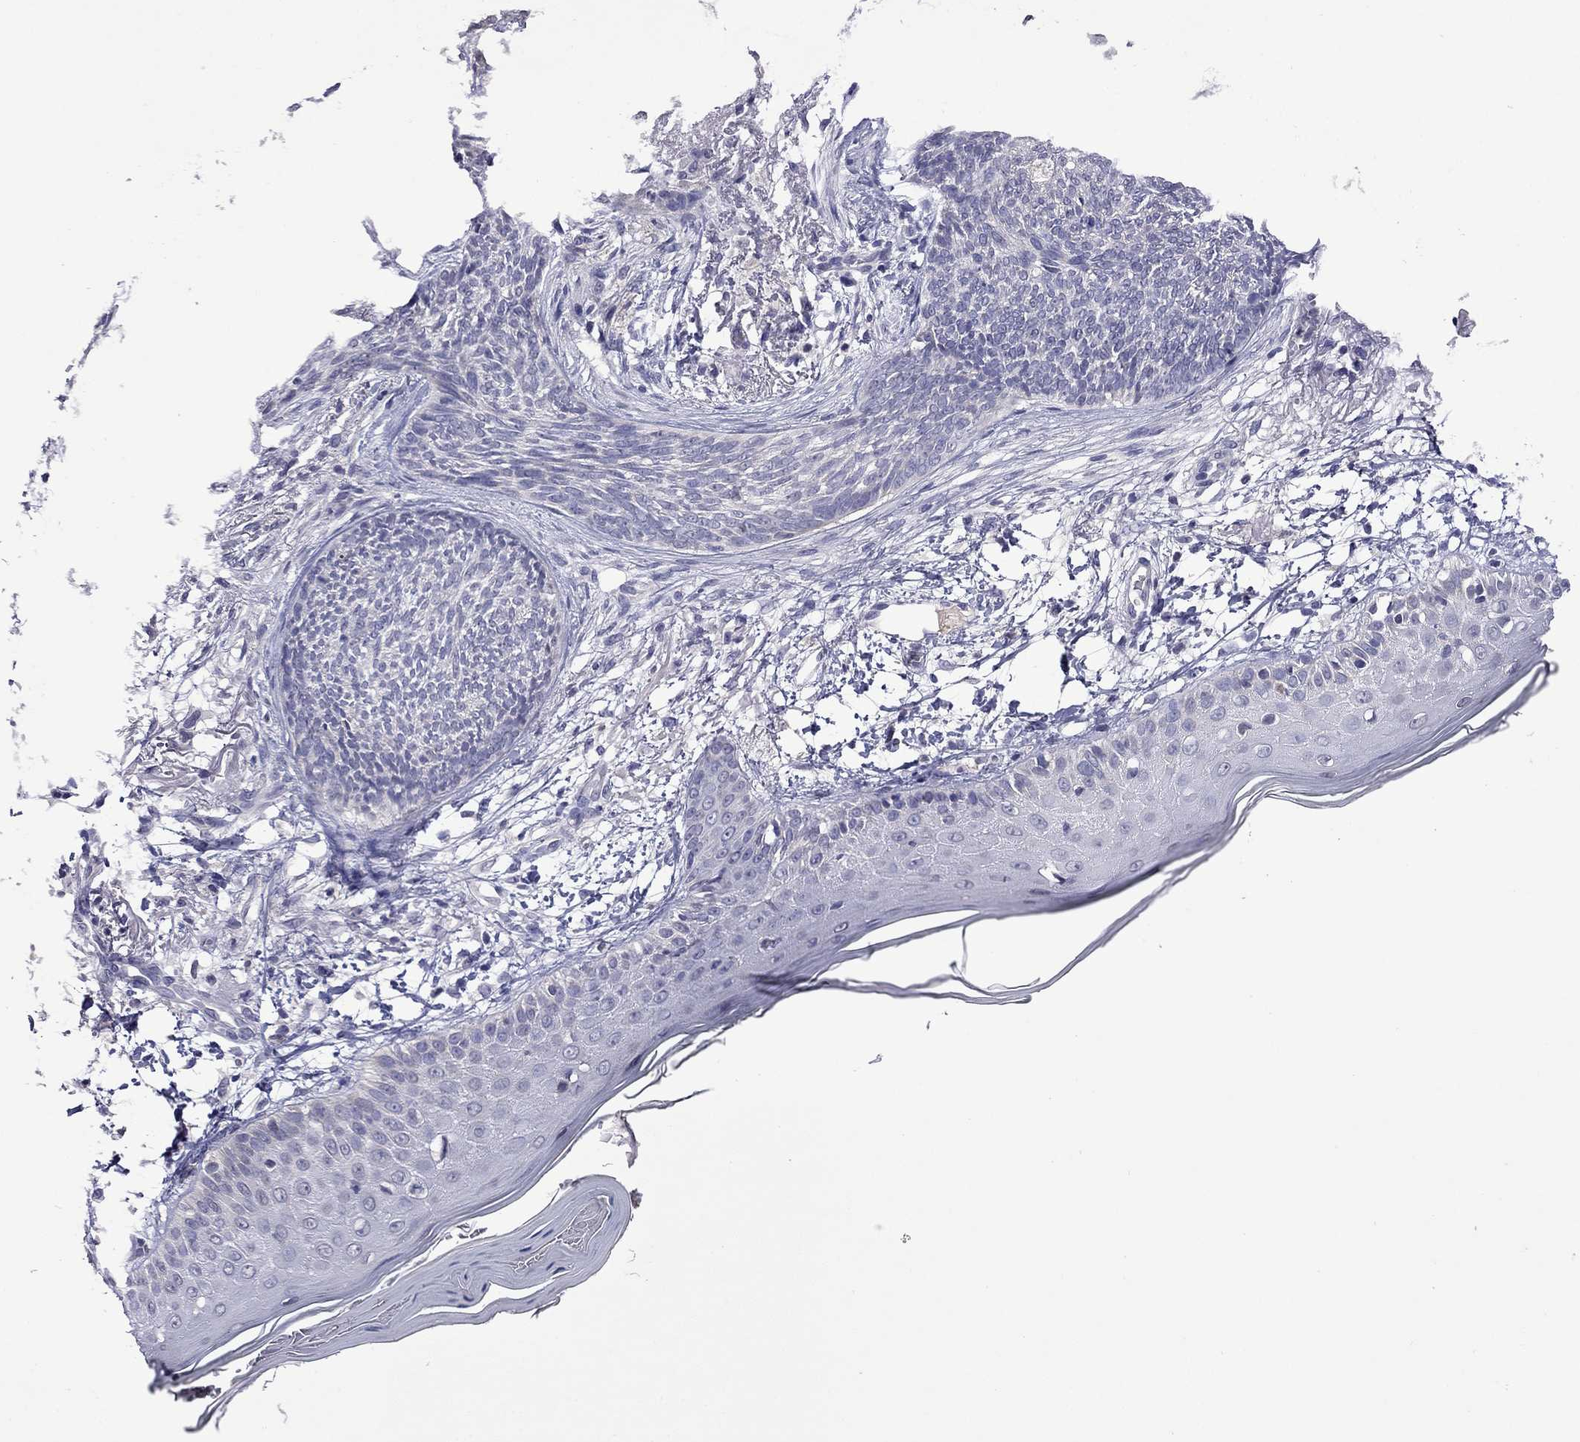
{"staining": {"intensity": "negative", "quantity": "none", "location": "none"}, "tissue": "skin cancer", "cell_type": "Tumor cells", "image_type": "cancer", "snomed": [{"axis": "morphology", "description": "Normal tissue, NOS"}, {"axis": "morphology", "description": "Basal cell carcinoma"}, {"axis": "topography", "description": "Skin"}], "caption": "Photomicrograph shows no protein positivity in tumor cells of basal cell carcinoma (skin) tissue.", "gene": "STAR", "patient": {"sex": "male", "age": 84}}